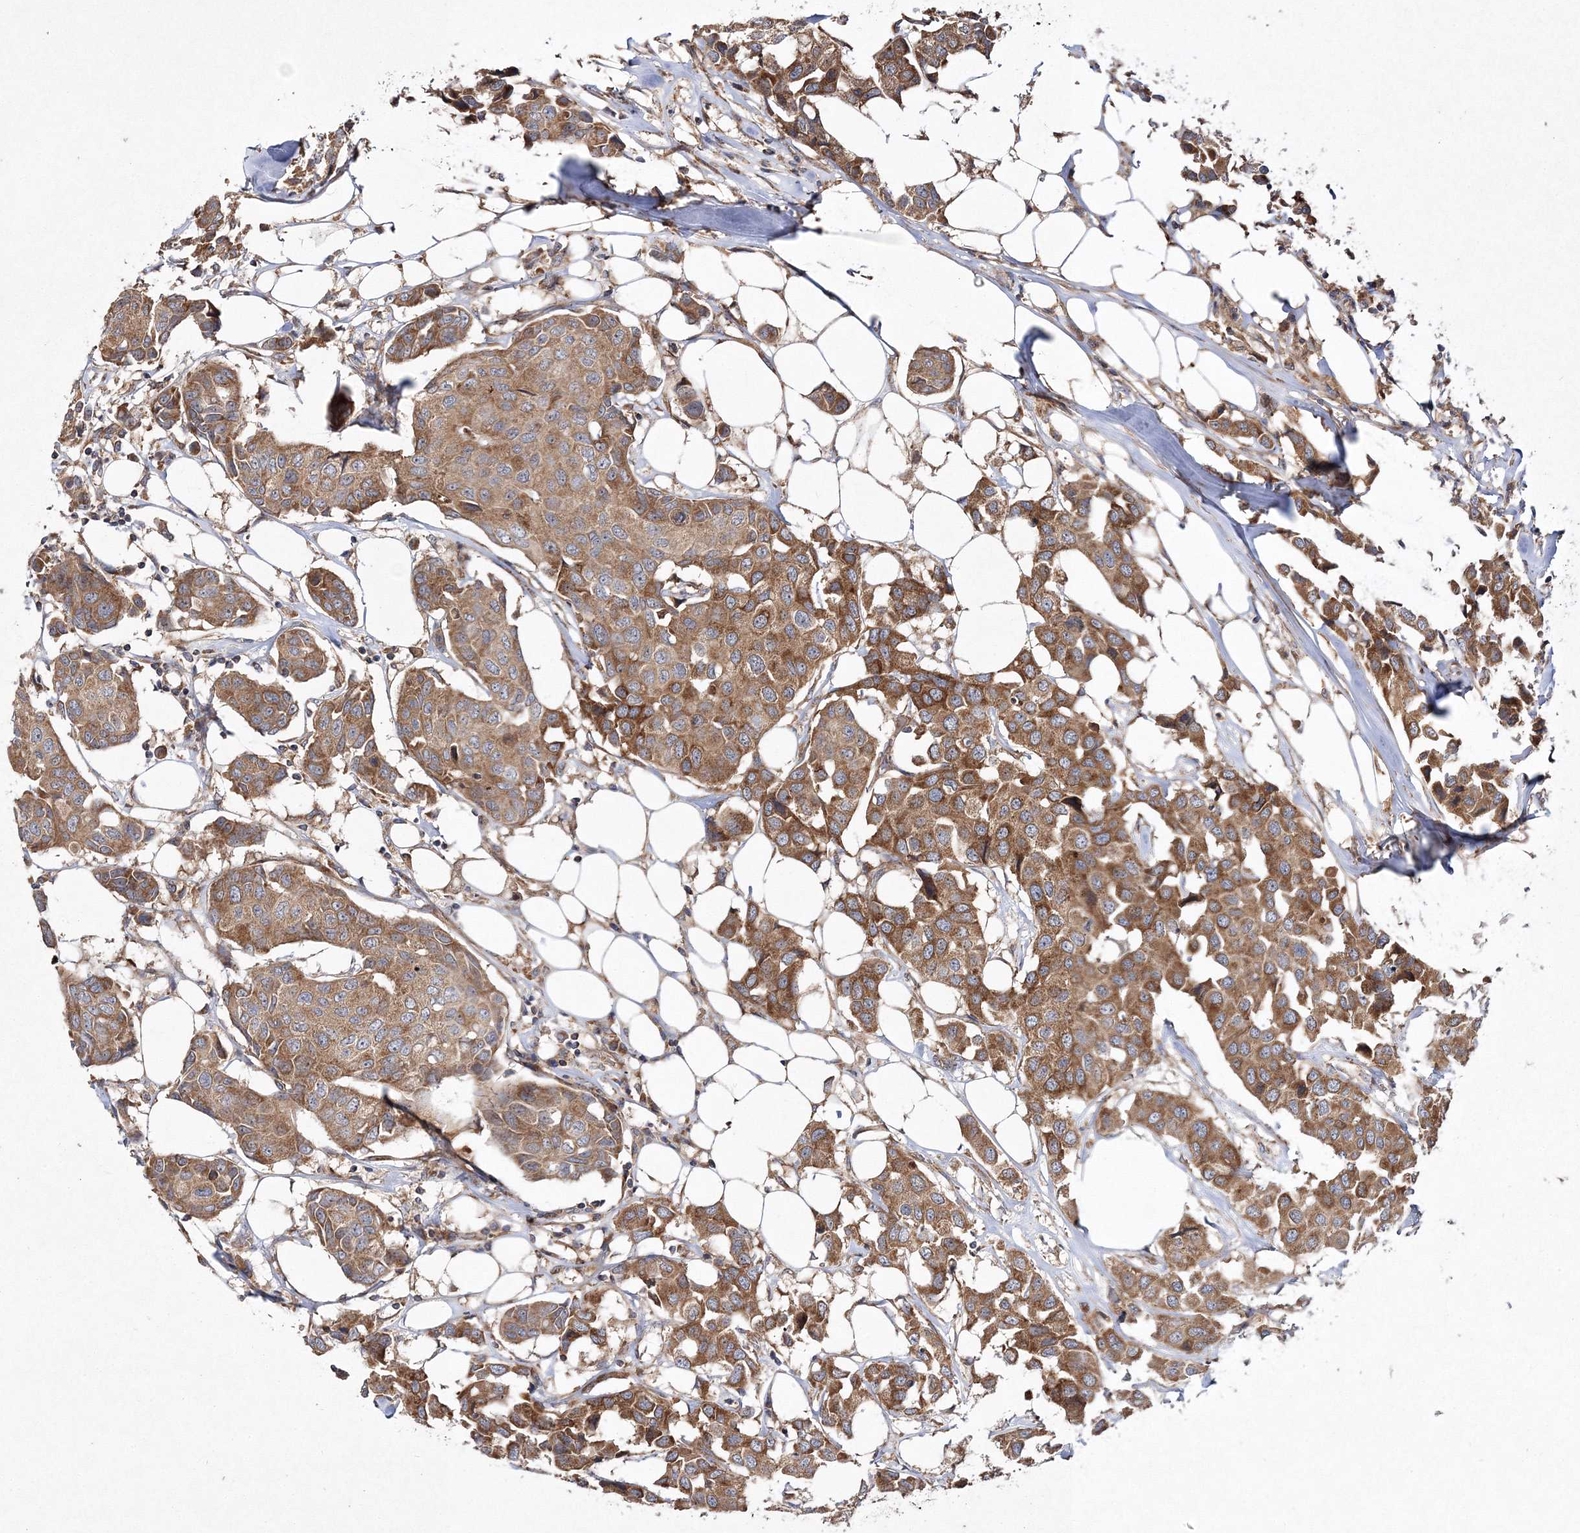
{"staining": {"intensity": "moderate", "quantity": ">75%", "location": "cytoplasmic/membranous"}, "tissue": "breast cancer", "cell_type": "Tumor cells", "image_type": "cancer", "snomed": [{"axis": "morphology", "description": "Duct carcinoma"}, {"axis": "topography", "description": "Breast"}], "caption": "Immunohistochemistry (IHC) photomicrograph of neoplastic tissue: breast infiltrating ductal carcinoma stained using immunohistochemistry demonstrates medium levels of moderate protein expression localized specifically in the cytoplasmic/membranous of tumor cells, appearing as a cytoplasmic/membranous brown color.", "gene": "DNAJC13", "patient": {"sex": "female", "age": 80}}